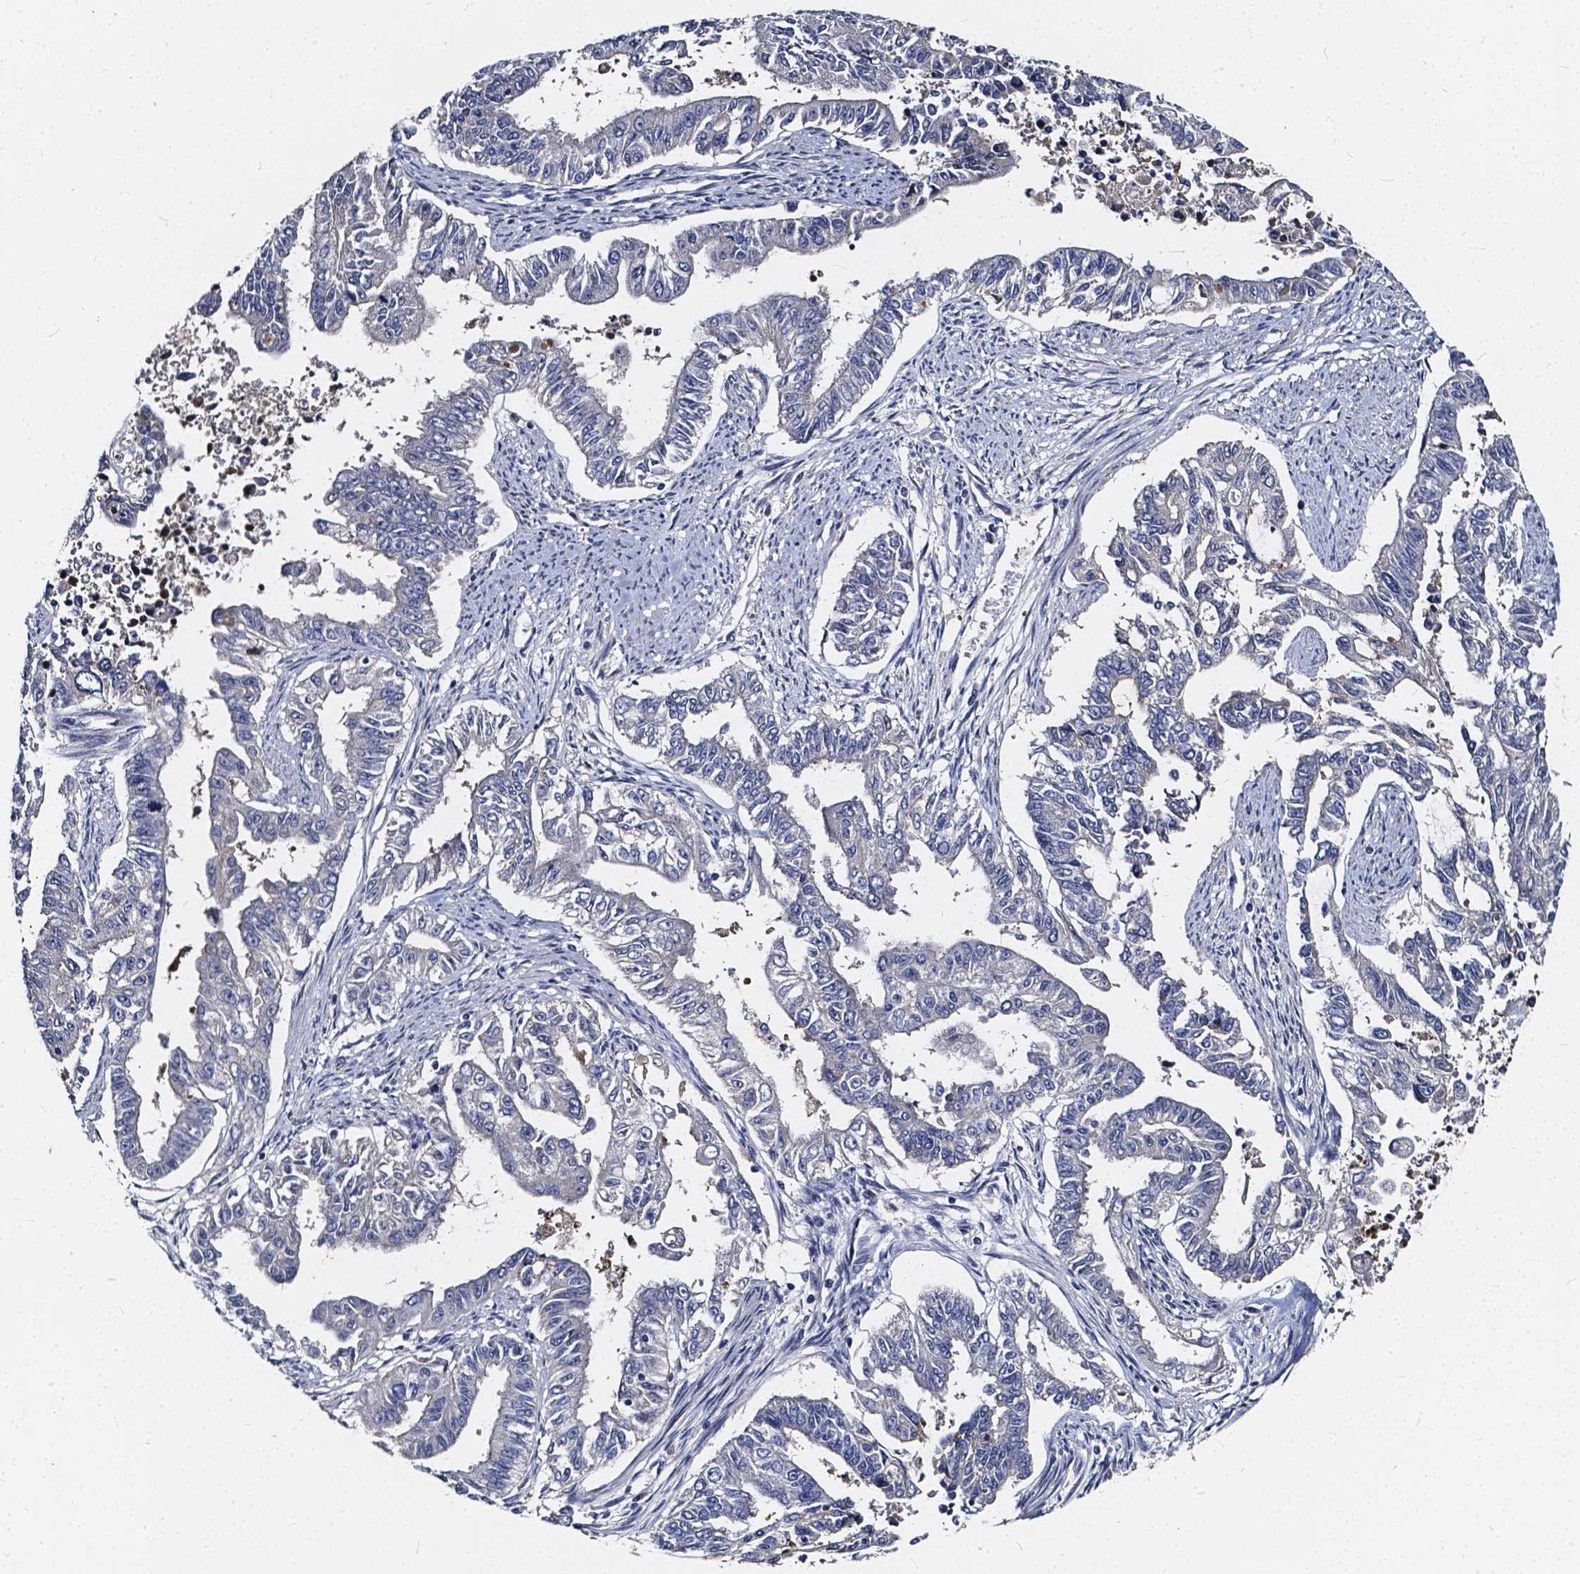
{"staining": {"intensity": "negative", "quantity": "none", "location": "none"}, "tissue": "endometrial cancer", "cell_type": "Tumor cells", "image_type": "cancer", "snomed": [{"axis": "morphology", "description": "Adenocarcinoma, NOS"}, {"axis": "topography", "description": "Uterus"}], "caption": "This histopathology image is of endometrial cancer (adenocarcinoma) stained with immunohistochemistry (IHC) to label a protein in brown with the nuclei are counter-stained blue. There is no positivity in tumor cells.", "gene": "SOWAHA", "patient": {"sex": "female", "age": 59}}